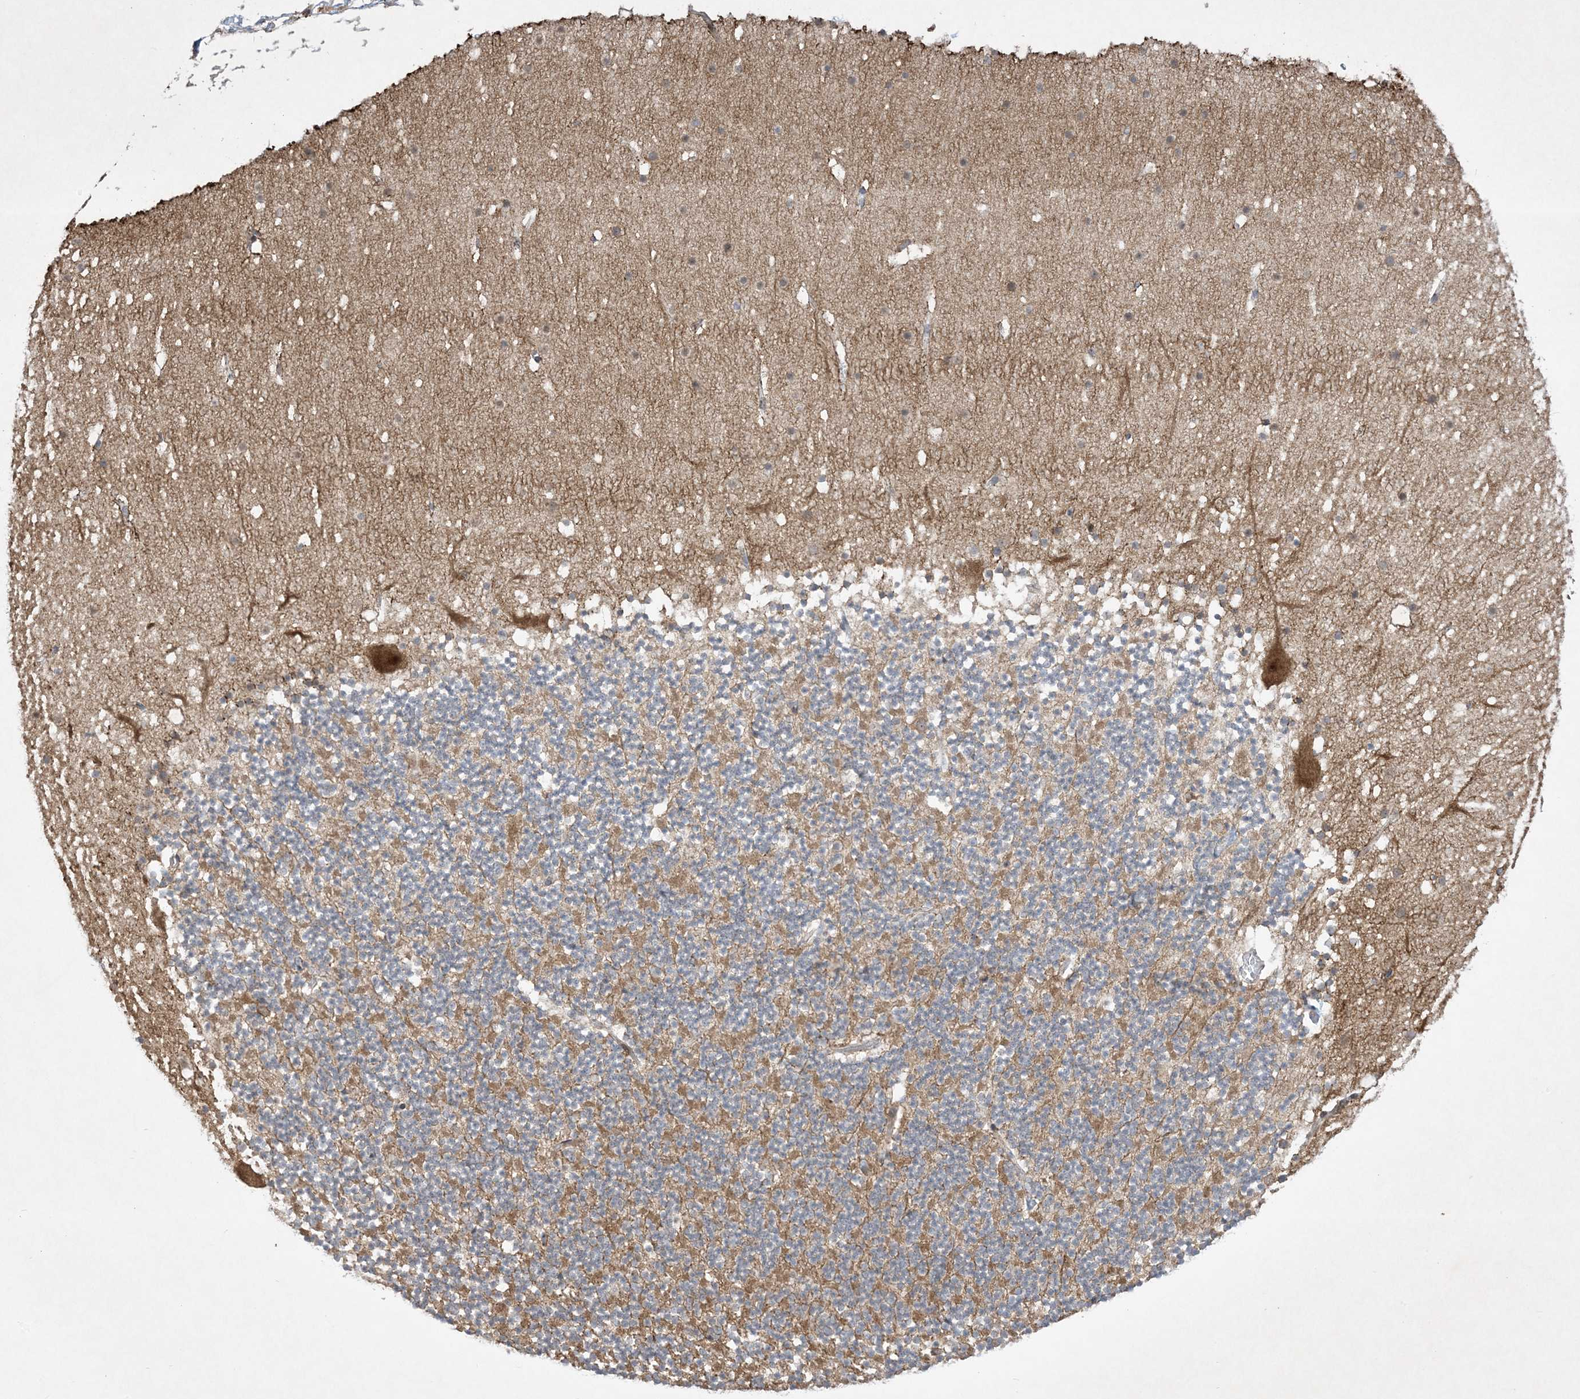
{"staining": {"intensity": "moderate", "quantity": ">75%", "location": "cytoplasmic/membranous"}, "tissue": "cerebellum", "cell_type": "Cells in granular layer", "image_type": "normal", "snomed": [{"axis": "morphology", "description": "Normal tissue, NOS"}, {"axis": "topography", "description": "Cerebellum"}], "caption": "Immunohistochemistry (IHC) staining of normal cerebellum, which exhibits medium levels of moderate cytoplasmic/membranous positivity in about >75% of cells in granular layer indicating moderate cytoplasmic/membranous protein staining. The staining was performed using DAB (3,3'-diaminobenzidine) (brown) for protein detection and nuclei were counterstained in hematoxylin (blue).", "gene": "SOGA3", "patient": {"sex": "male", "age": 57}}